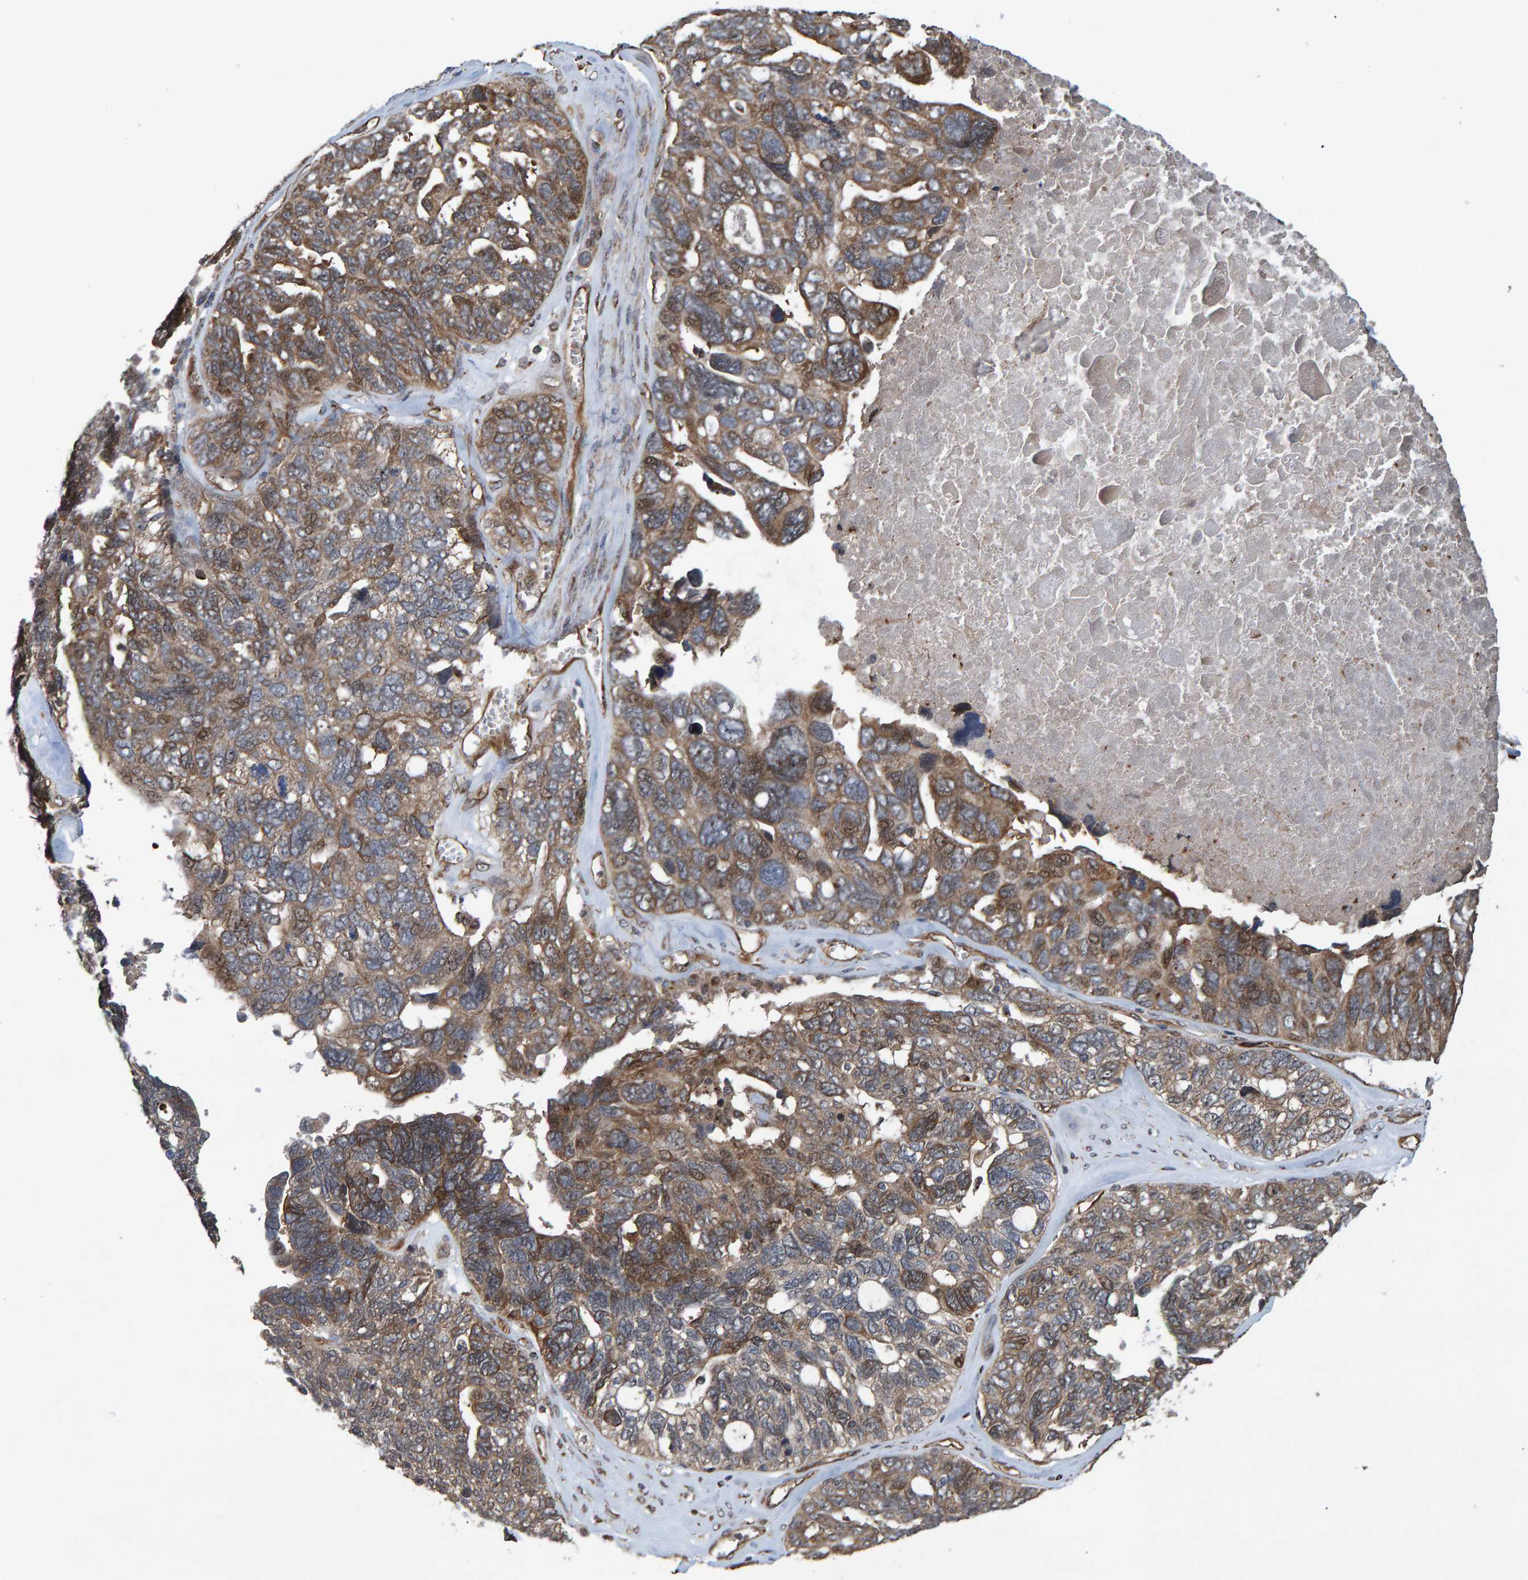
{"staining": {"intensity": "moderate", "quantity": ">75%", "location": "cytoplasmic/membranous,nuclear"}, "tissue": "ovarian cancer", "cell_type": "Tumor cells", "image_type": "cancer", "snomed": [{"axis": "morphology", "description": "Cystadenocarcinoma, serous, NOS"}, {"axis": "topography", "description": "Ovary"}], "caption": "Moderate cytoplasmic/membranous and nuclear protein positivity is present in about >75% of tumor cells in ovarian serous cystadenocarcinoma.", "gene": "TRIM68", "patient": {"sex": "female", "age": 79}}